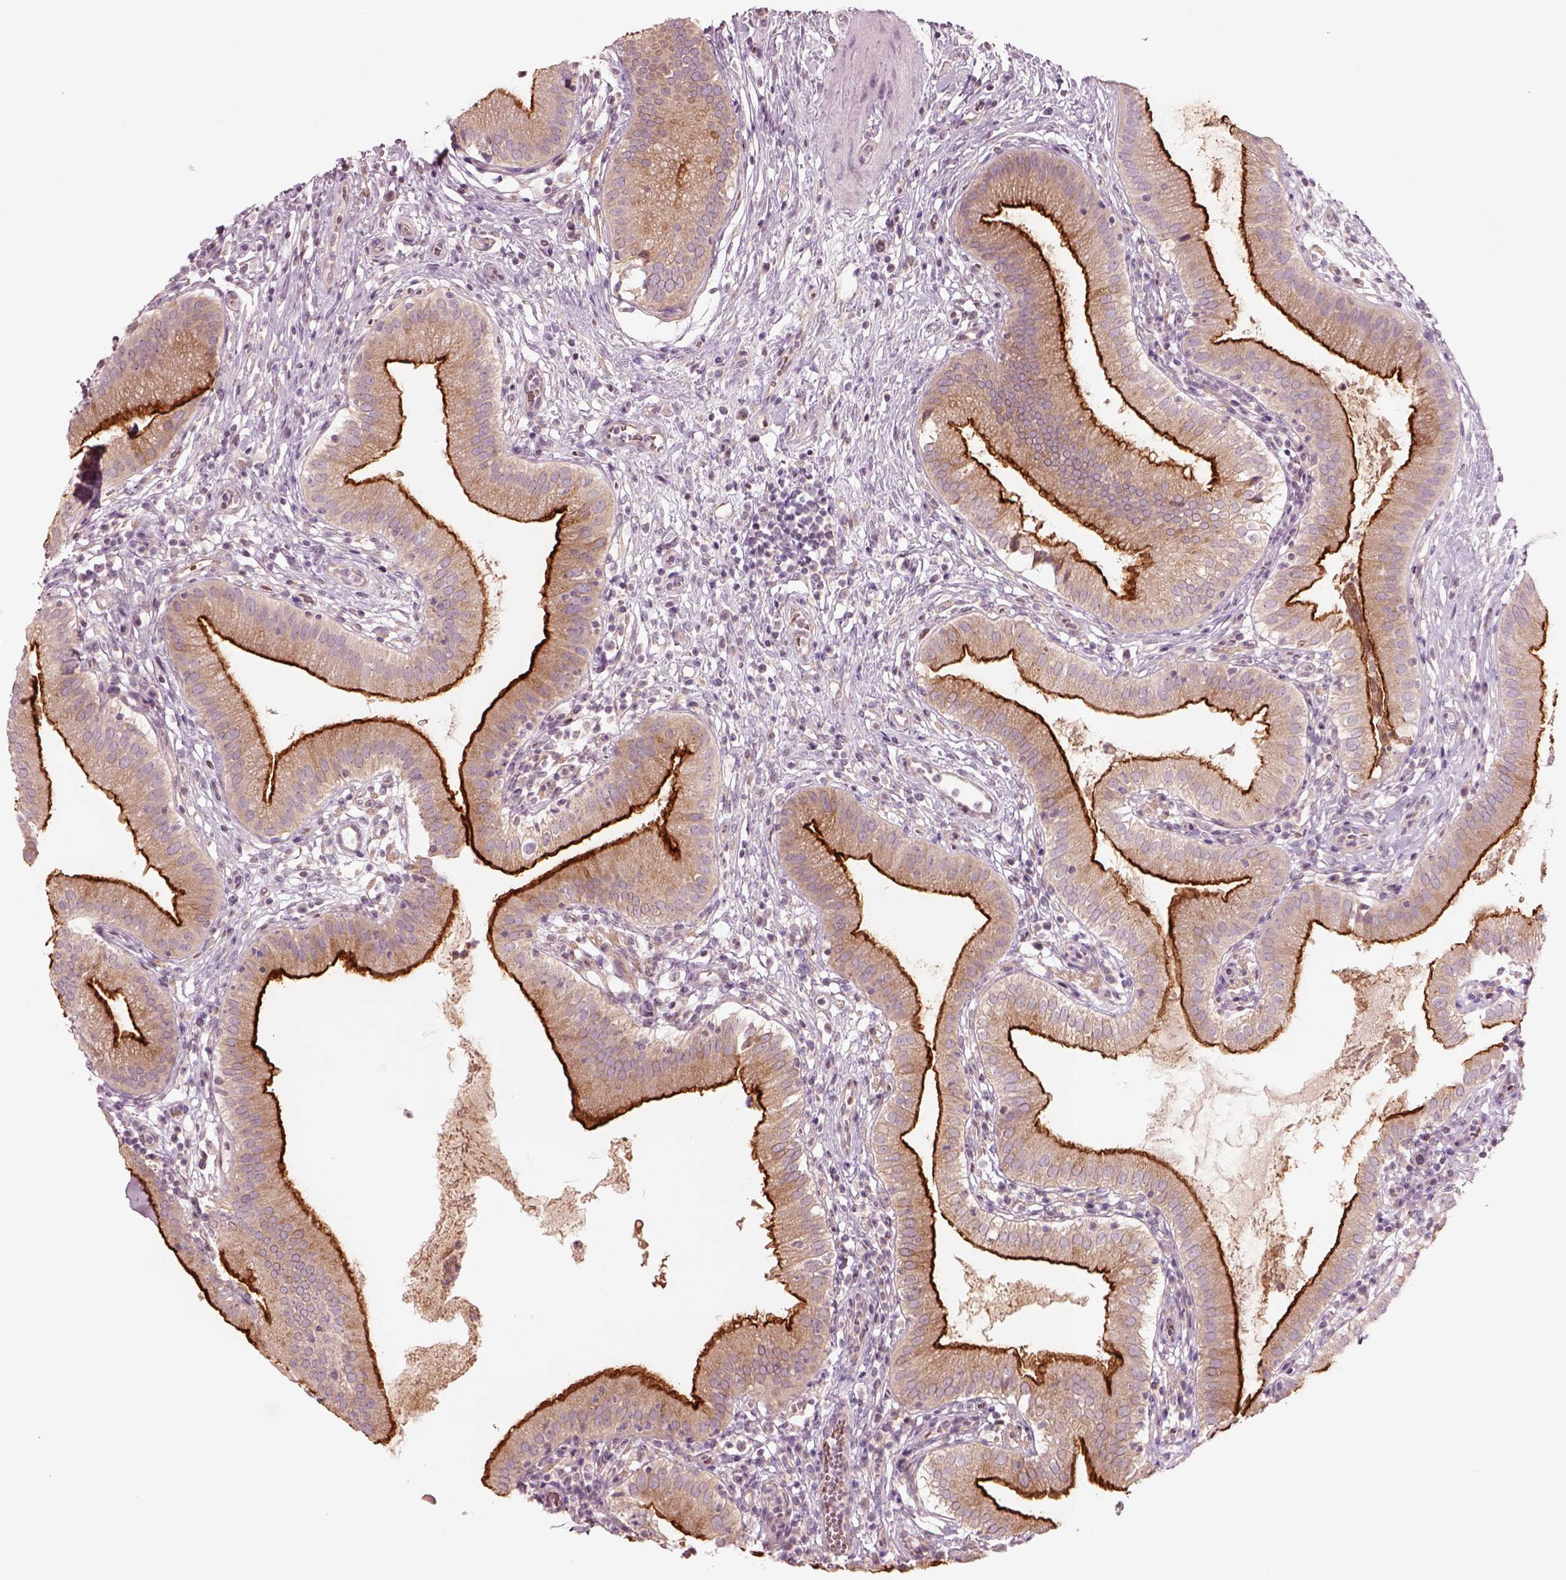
{"staining": {"intensity": "strong", "quantity": ">75%", "location": "cytoplasmic/membranous"}, "tissue": "gallbladder", "cell_type": "Glandular cells", "image_type": "normal", "snomed": [{"axis": "morphology", "description": "Normal tissue, NOS"}, {"axis": "topography", "description": "Gallbladder"}], "caption": "IHC of normal gallbladder demonstrates high levels of strong cytoplasmic/membranous expression in approximately >75% of glandular cells. Immunohistochemistry (ihc) stains the protein in brown and the nuclei are stained blue.", "gene": "DUOXA2", "patient": {"sex": "female", "age": 65}}